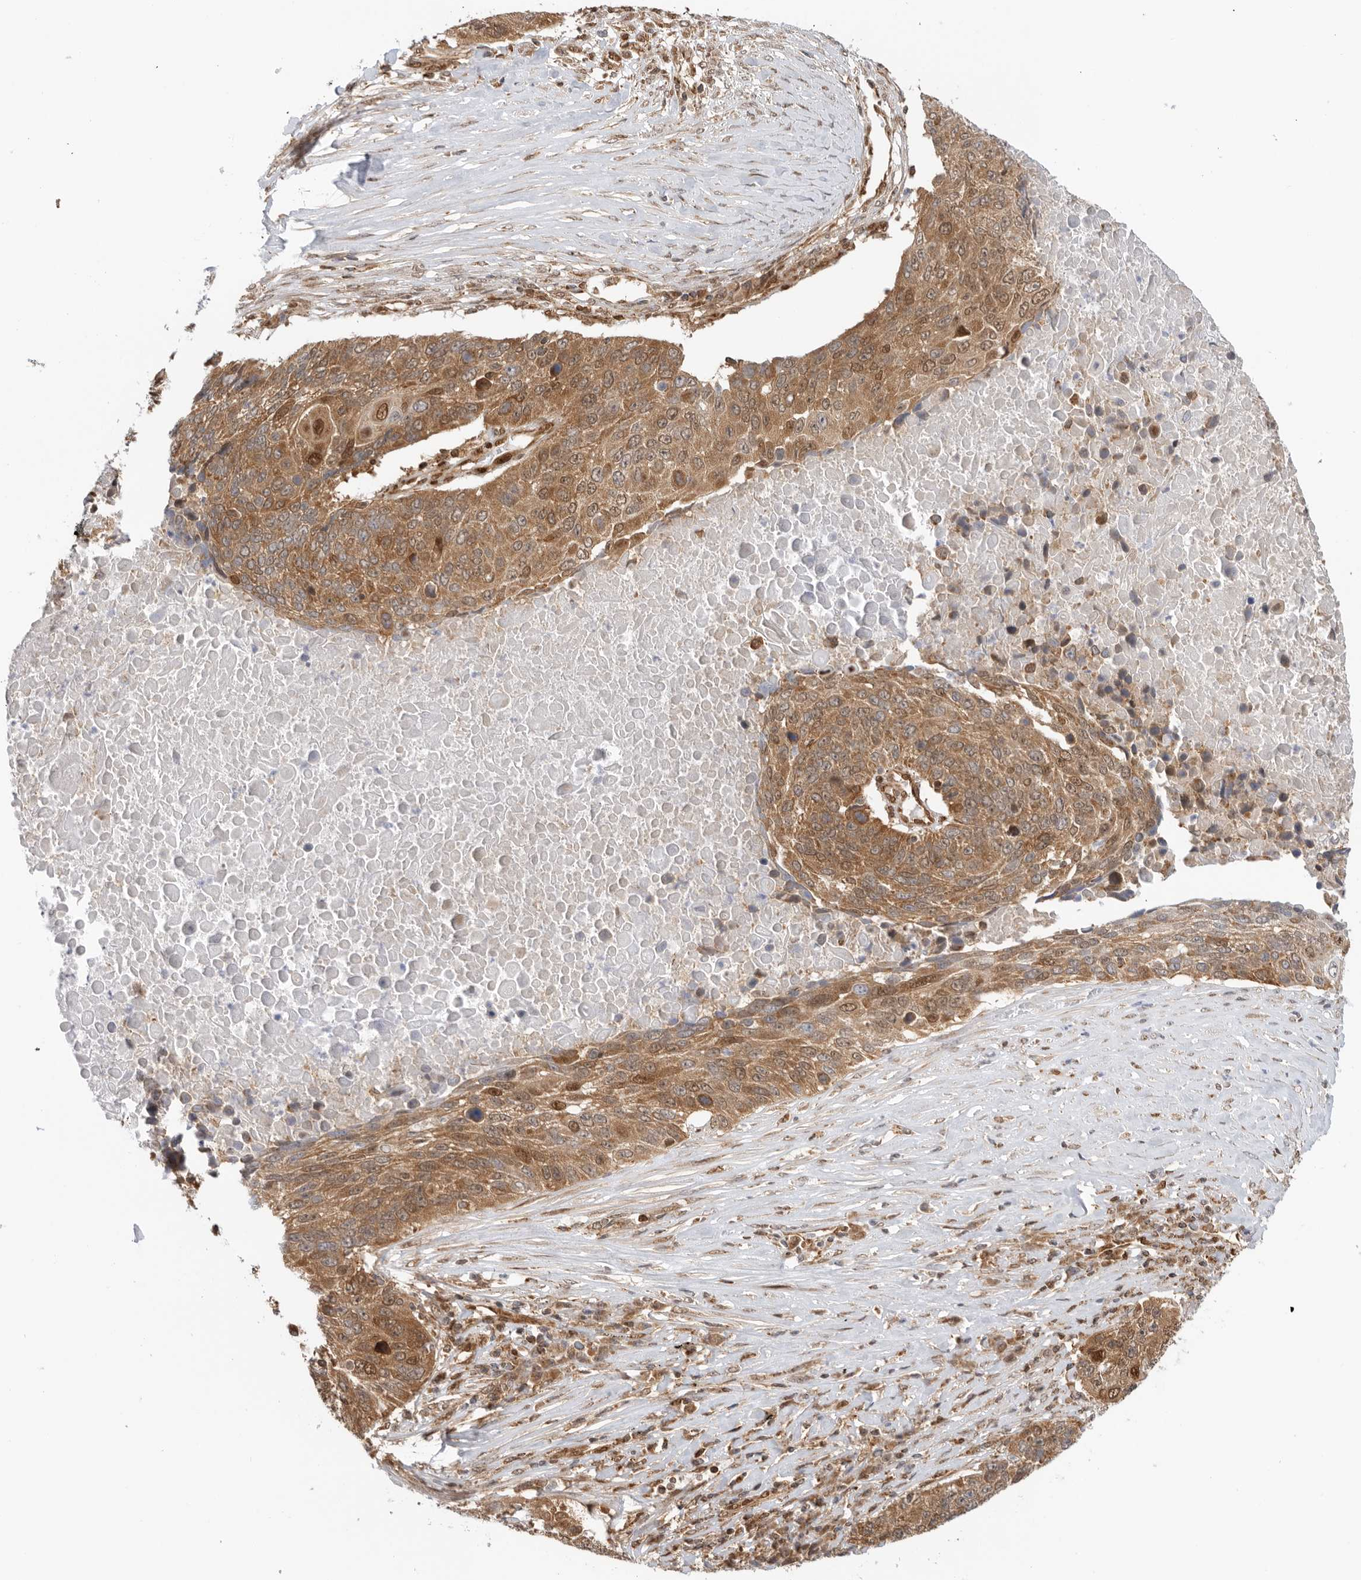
{"staining": {"intensity": "moderate", "quantity": ">75%", "location": "cytoplasmic/membranous"}, "tissue": "lung cancer", "cell_type": "Tumor cells", "image_type": "cancer", "snomed": [{"axis": "morphology", "description": "Squamous cell carcinoma, NOS"}, {"axis": "topography", "description": "Lung"}], "caption": "Brown immunohistochemical staining in lung cancer (squamous cell carcinoma) displays moderate cytoplasmic/membranous staining in about >75% of tumor cells.", "gene": "DCAF8", "patient": {"sex": "male", "age": 66}}